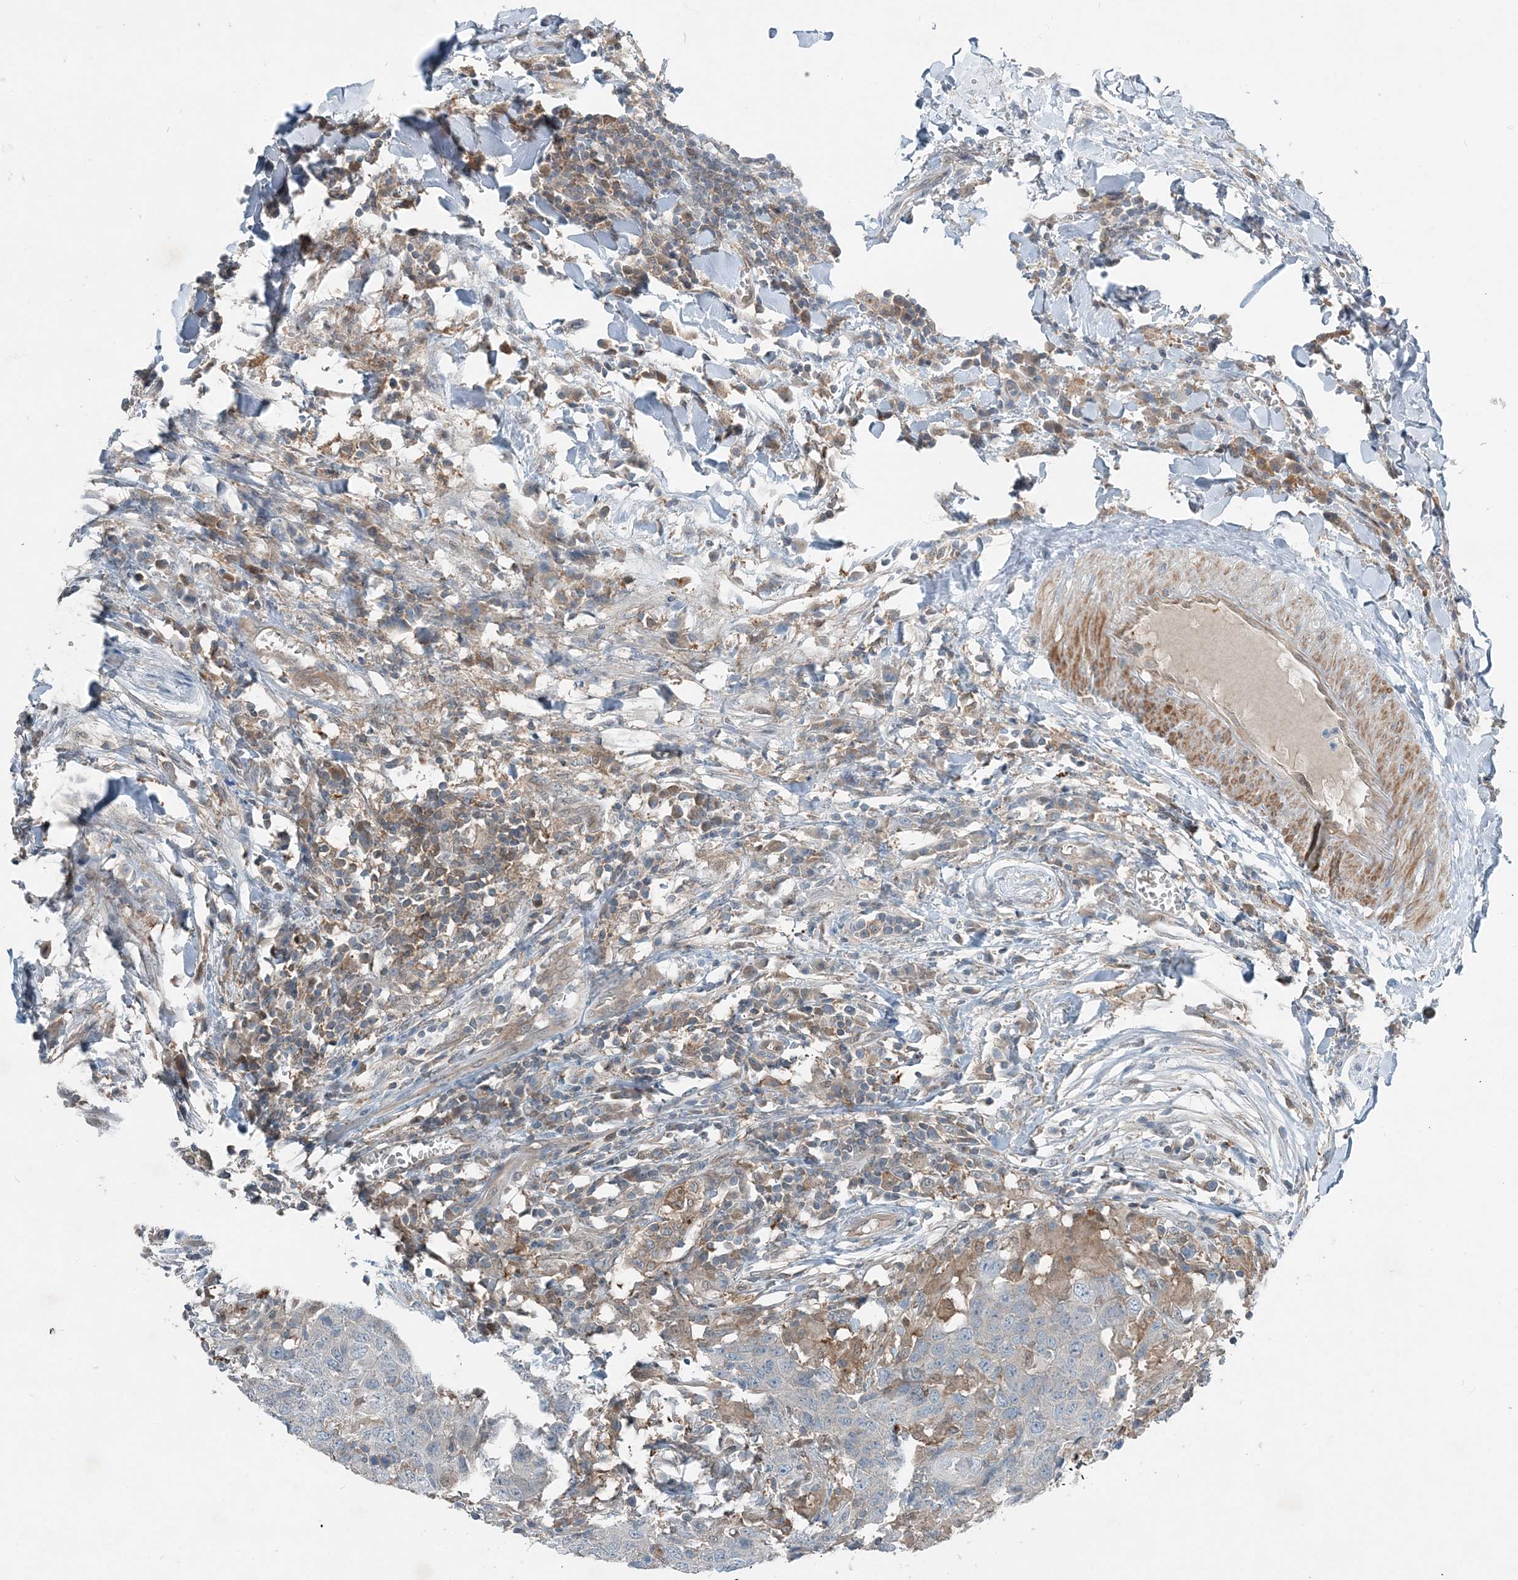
{"staining": {"intensity": "negative", "quantity": "none", "location": "none"}, "tissue": "head and neck cancer", "cell_type": "Tumor cells", "image_type": "cancer", "snomed": [{"axis": "morphology", "description": "Squamous cell carcinoma, NOS"}, {"axis": "topography", "description": "Head-Neck"}], "caption": "Head and neck cancer (squamous cell carcinoma) stained for a protein using immunohistochemistry (IHC) reveals no positivity tumor cells.", "gene": "ARMH1", "patient": {"sex": "male", "age": 66}}